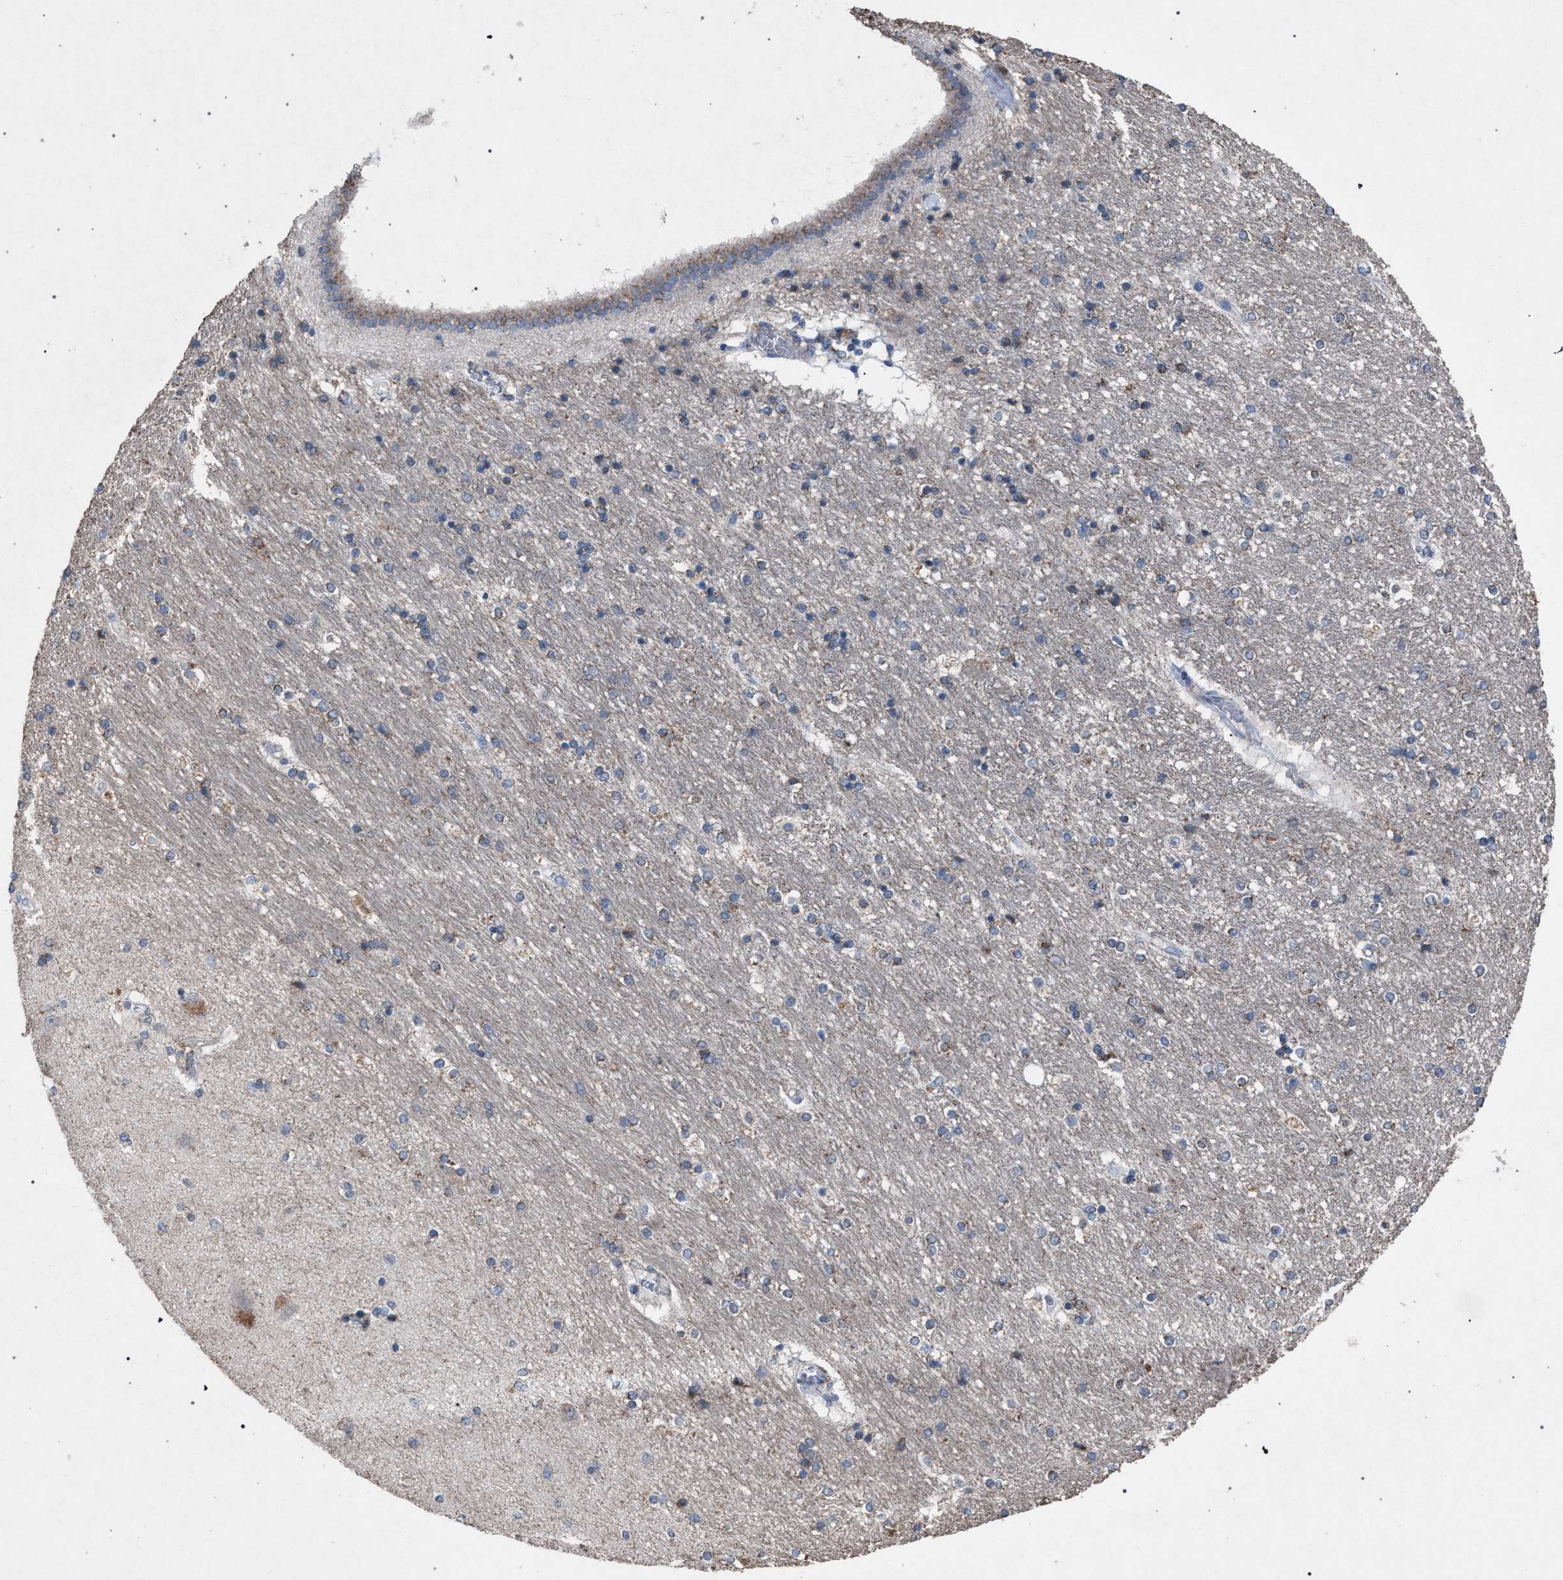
{"staining": {"intensity": "moderate", "quantity": "<25%", "location": "cytoplasmic/membranous"}, "tissue": "hippocampus", "cell_type": "Glial cells", "image_type": "normal", "snomed": [{"axis": "morphology", "description": "Normal tissue, NOS"}, {"axis": "topography", "description": "Hippocampus"}], "caption": "Unremarkable hippocampus was stained to show a protein in brown. There is low levels of moderate cytoplasmic/membranous positivity in approximately <25% of glial cells.", "gene": "HSD17B4", "patient": {"sex": "female", "age": 54}}